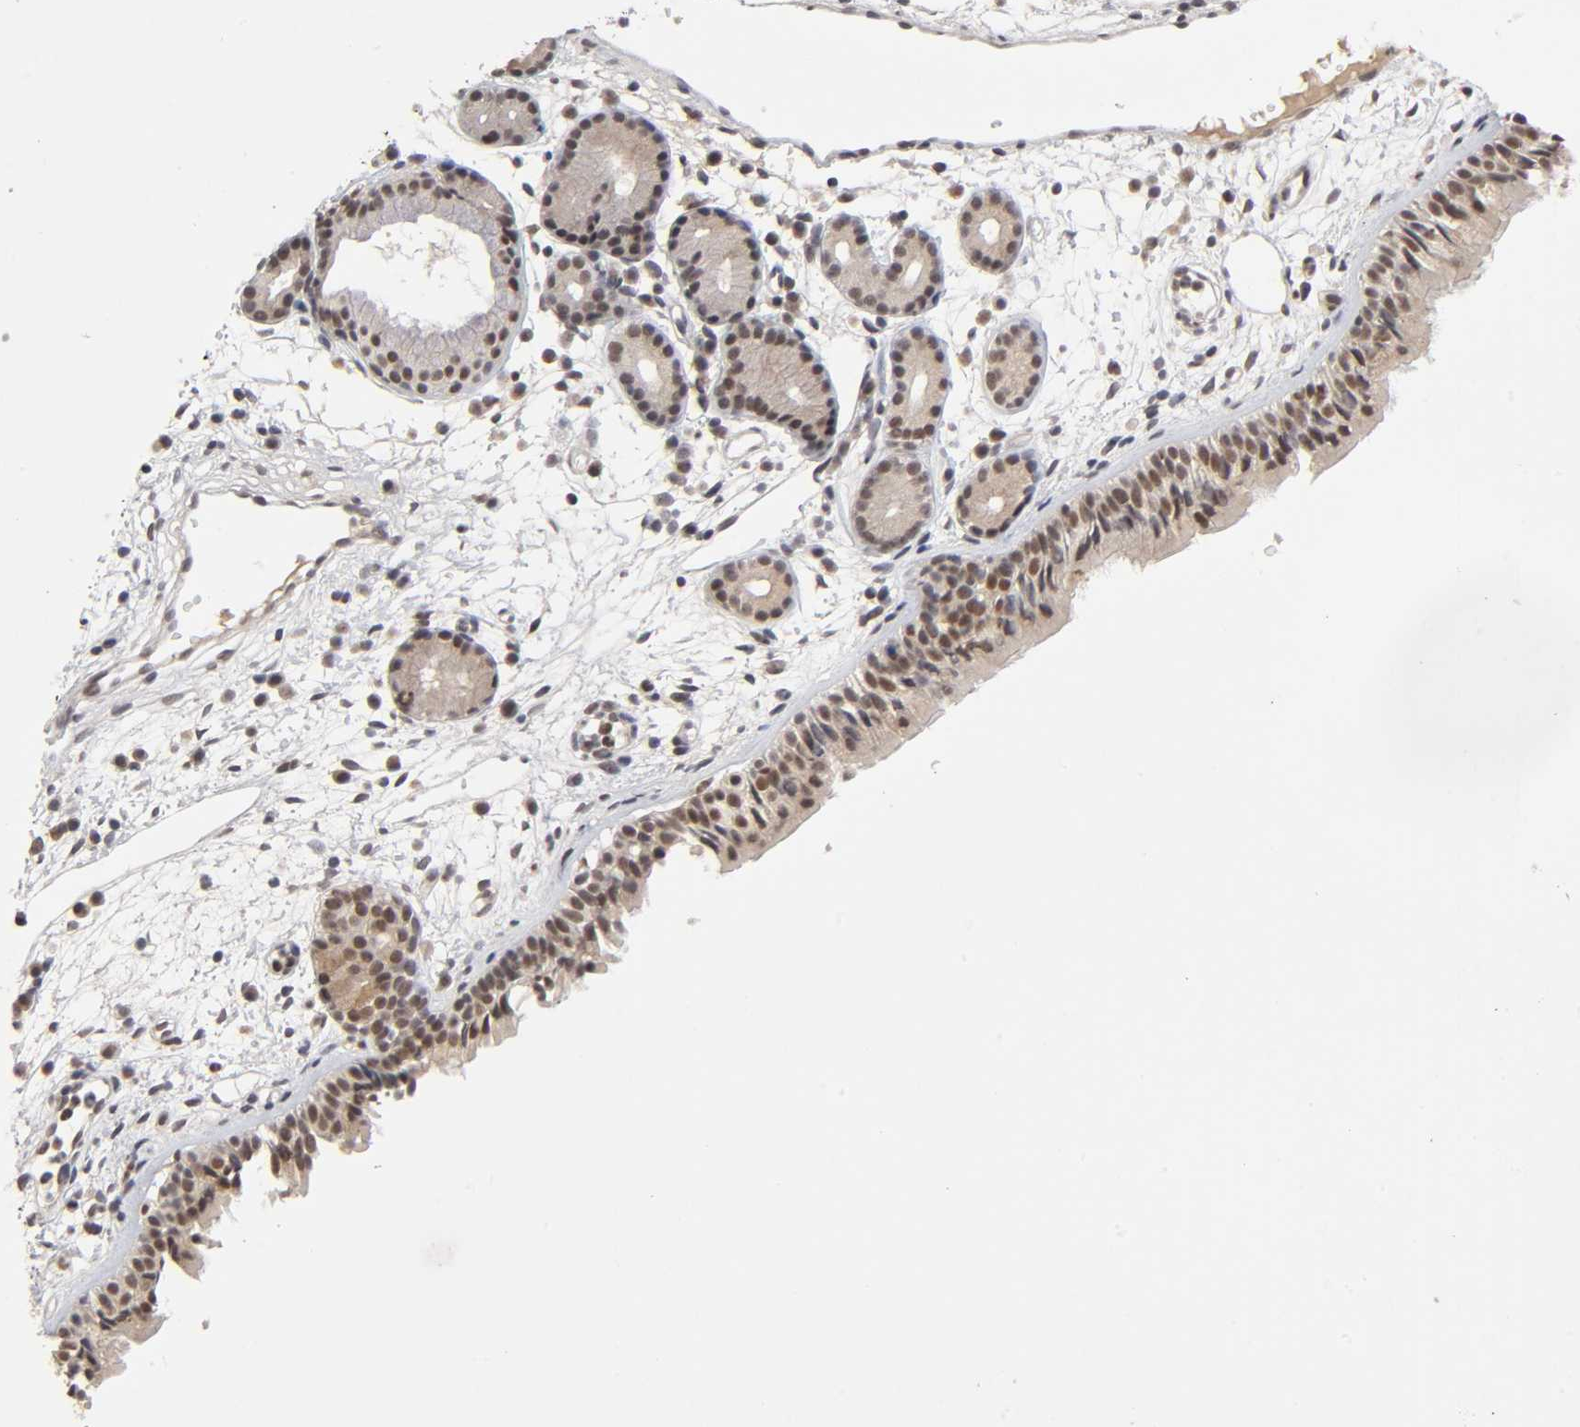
{"staining": {"intensity": "moderate", "quantity": ">75%", "location": "cytoplasmic/membranous,nuclear"}, "tissue": "nasopharynx", "cell_type": "Respiratory epithelial cells", "image_type": "normal", "snomed": [{"axis": "morphology", "description": "Normal tissue, NOS"}, {"axis": "morphology", "description": "Inflammation, NOS"}, {"axis": "topography", "description": "Nasopharynx"}], "caption": "Protein staining of benign nasopharynx demonstrates moderate cytoplasmic/membranous,nuclear expression in about >75% of respiratory epithelial cells.", "gene": "EP300", "patient": {"sex": "female", "age": 55}}